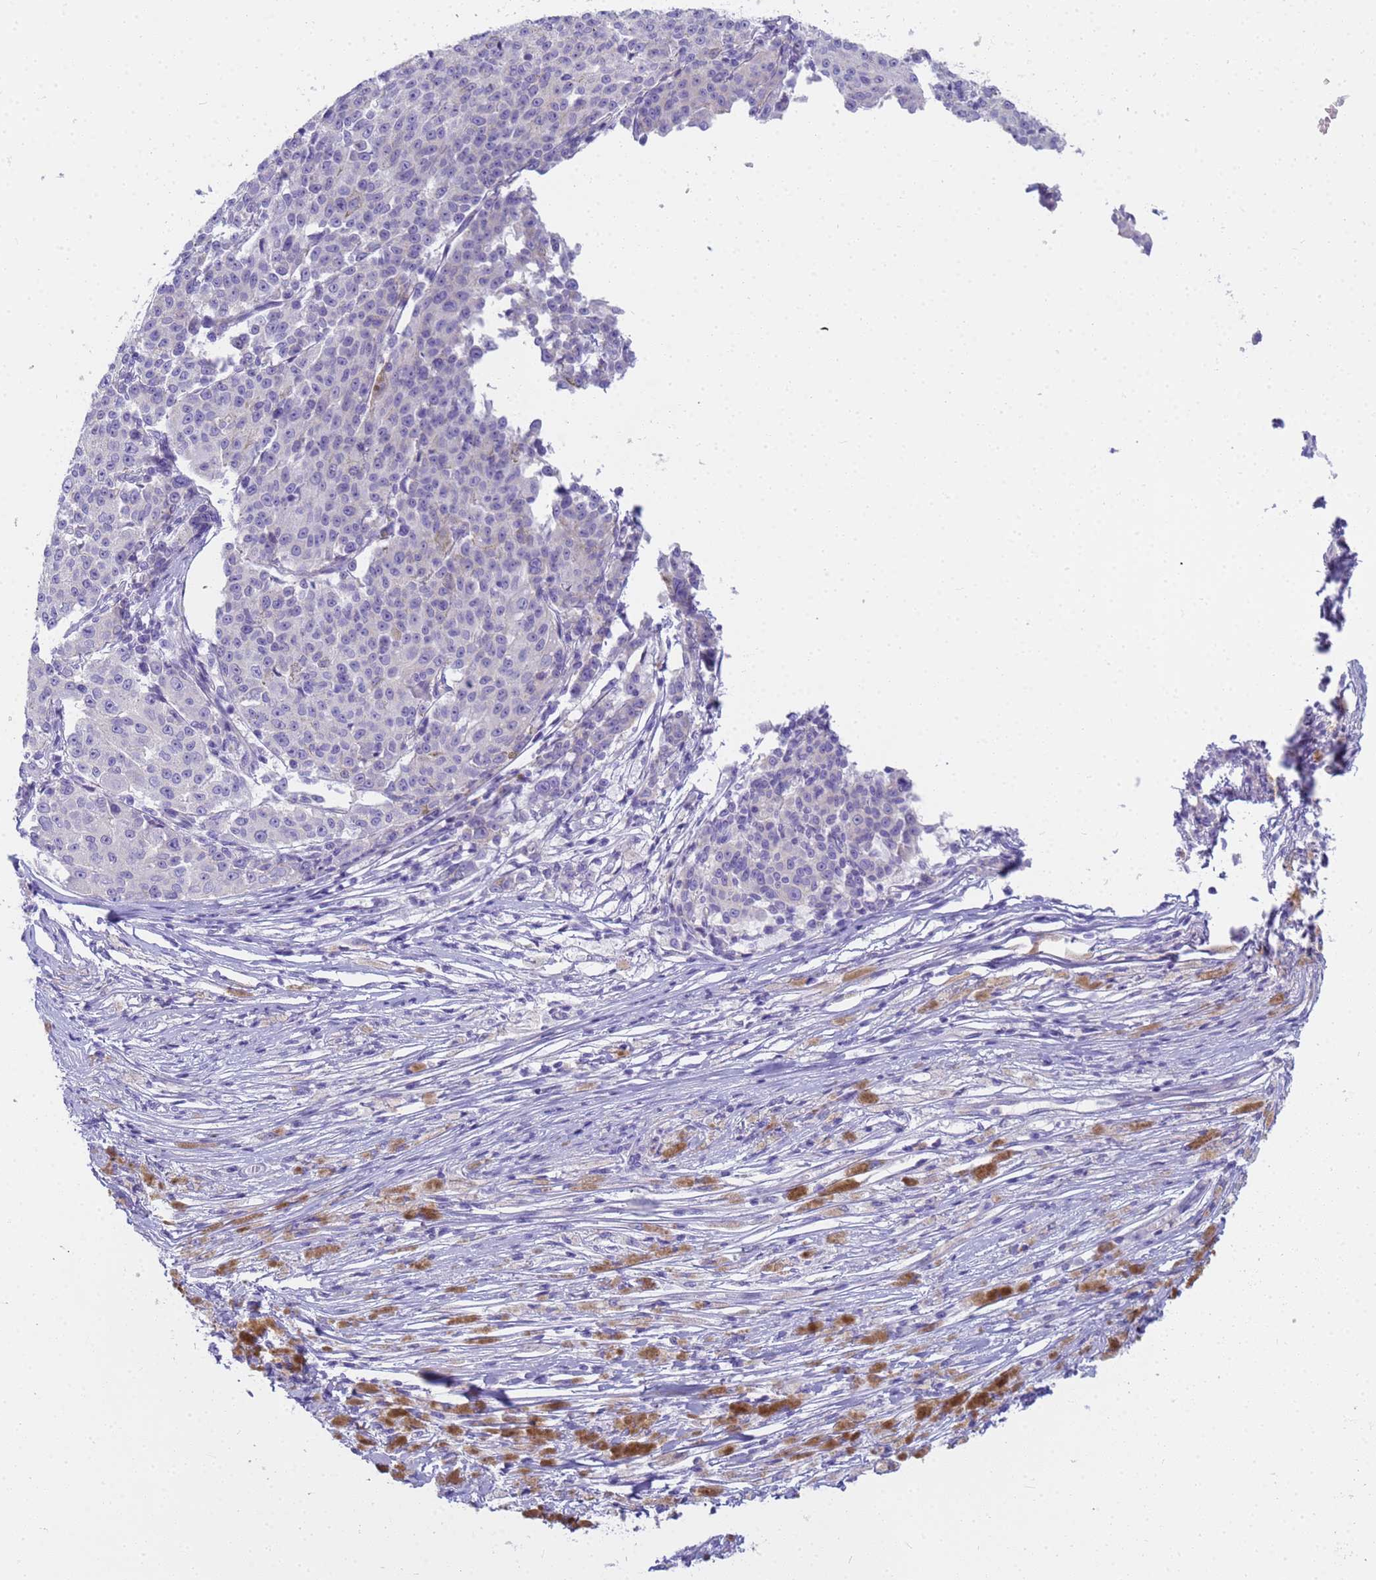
{"staining": {"intensity": "negative", "quantity": "none", "location": "none"}, "tissue": "melanoma", "cell_type": "Tumor cells", "image_type": "cancer", "snomed": [{"axis": "morphology", "description": "Malignant melanoma, NOS"}, {"axis": "topography", "description": "Skin"}], "caption": "Immunohistochemistry (IHC) photomicrograph of neoplastic tissue: malignant melanoma stained with DAB shows no significant protein staining in tumor cells.", "gene": "RNASE2", "patient": {"sex": "female", "age": 52}}